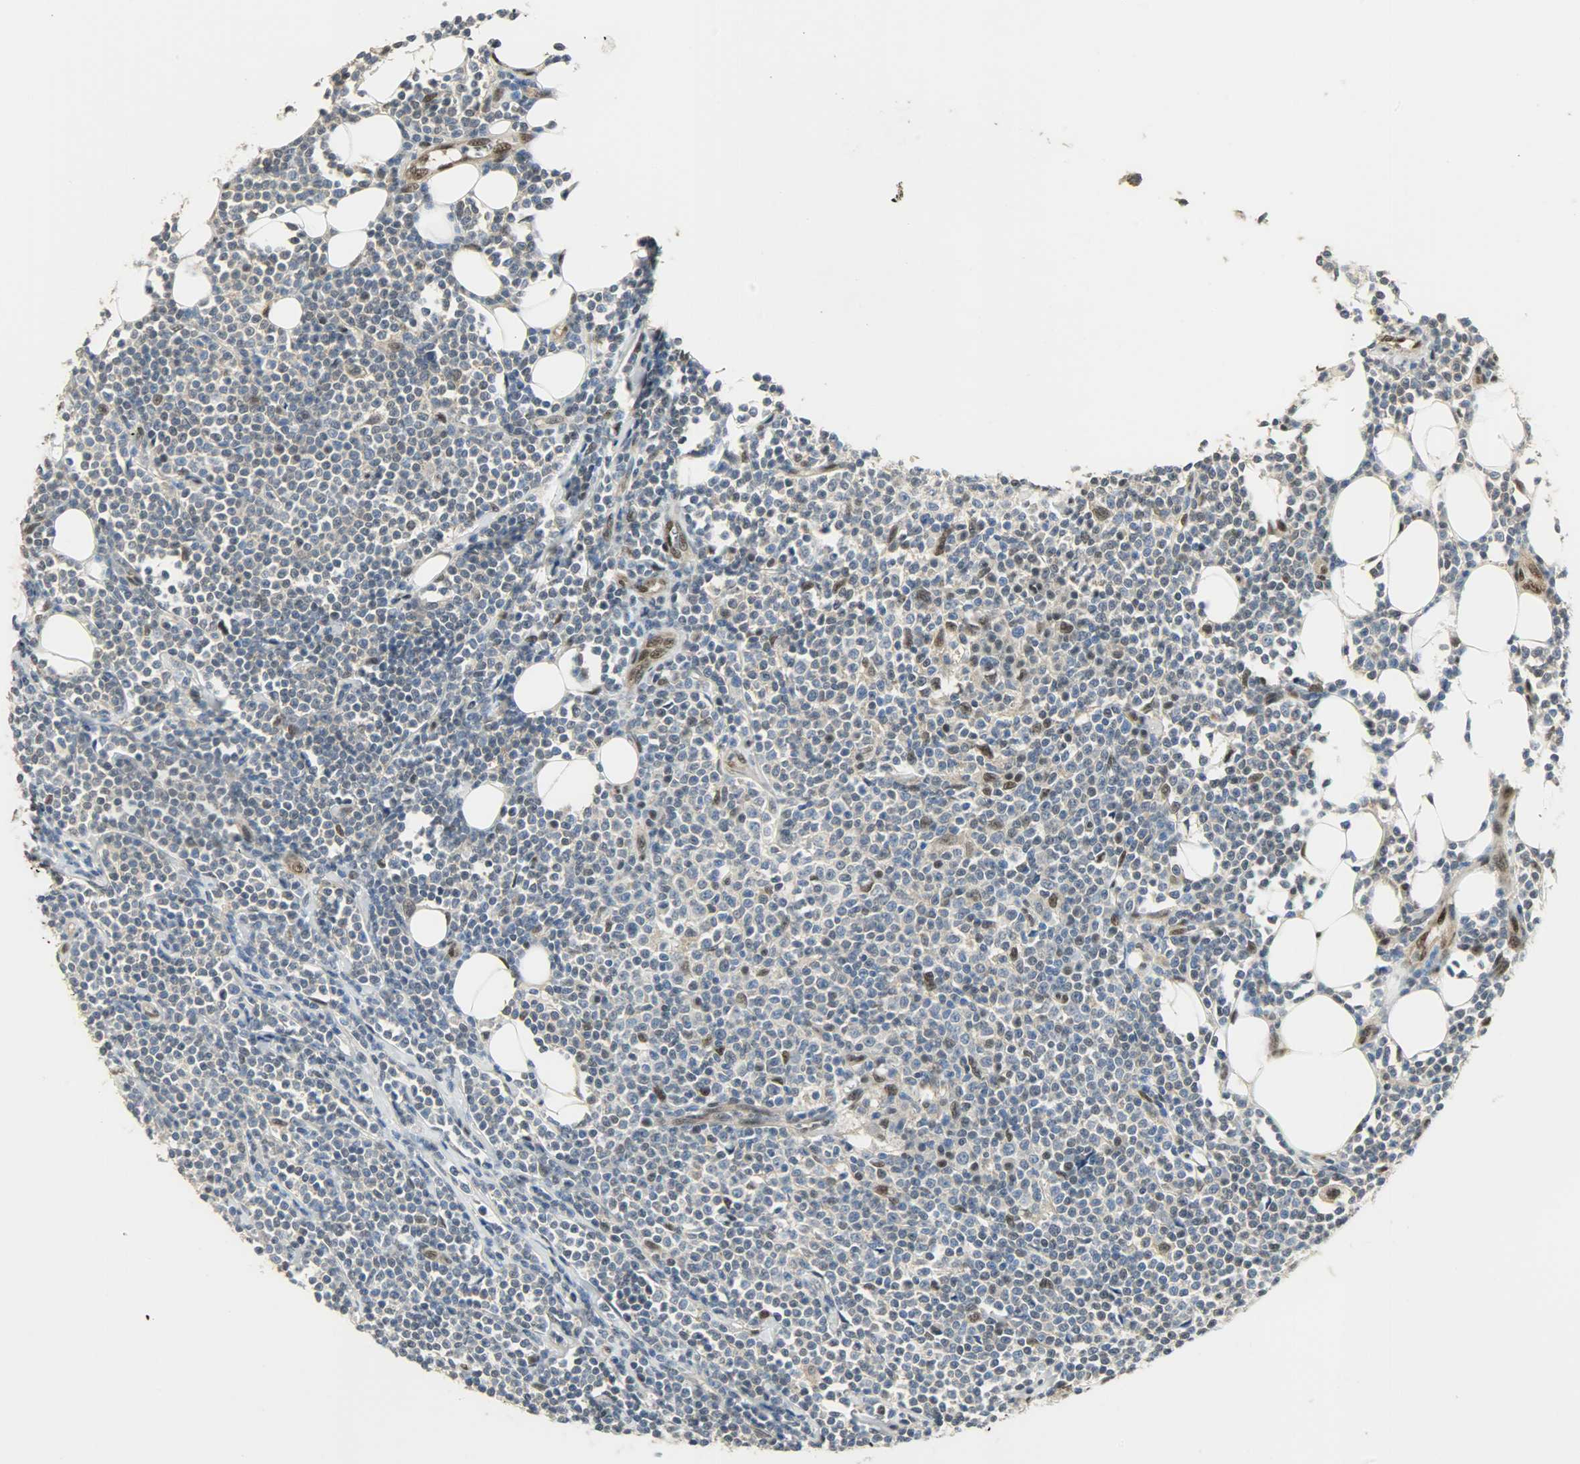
{"staining": {"intensity": "weak", "quantity": "<25%", "location": "nuclear"}, "tissue": "lymphoma", "cell_type": "Tumor cells", "image_type": "cancer", "snomed": [{"axis": "morphology", "description": "Malignant lymphoma, non-Hodgkin's type, Low grade"}, {"axis": "topography", "description": "Soft tissue"}], "caption": "An image of human malignant lymphoma, non-Hodgkin's type (low-grade) is negative for staining in tumor cells. Nuclei are stained in blue.", "gene": "NPEPL1", "patient": {"sex": "male", "age": 92}}